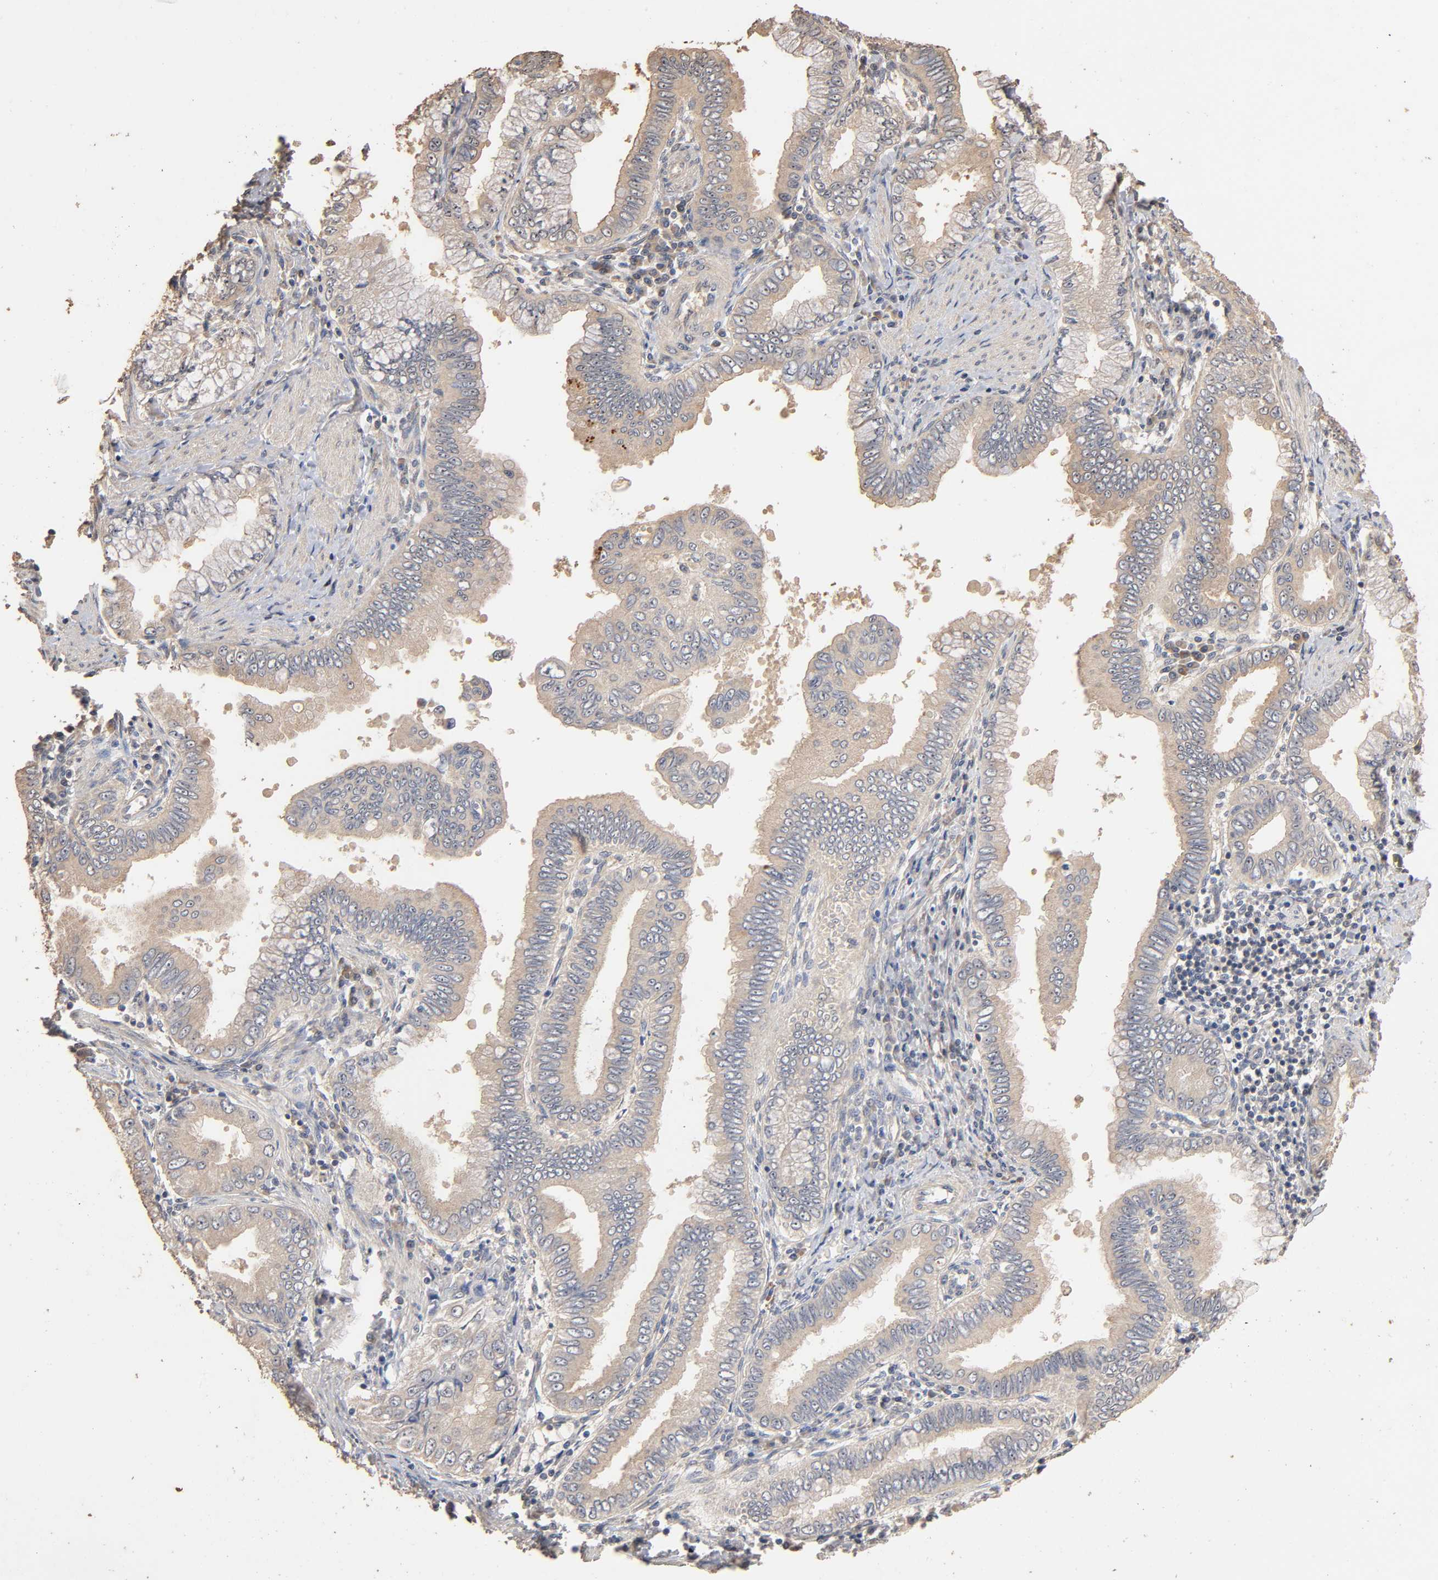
{"staining": {"intensity": "weak", "quantity": ">75%", "location": "cytoplasmic/membranous"}, "tissue": "pancreatic cancer", "cell_type": "Tumor cells", "image_type": "cancer", "snomed": [{"axis": "morphology", "description": "Normal tissue, NOS"}, {"axis": "topography", "description": "Lymph node"}], "caption": "Immunohistochemistry of pancreatic cancer demonstrates low levels of weak cytoplasmic/membranous staining in approximately >75% of tumor cells. The staining was performed using DAB to visualize the protein expression in brown, while the nuclei were stained in blue with hematoxylin (Magnification: 20x).", "gene": "ARHGEF7", "patient": {"sex": "male", "age": 50}}